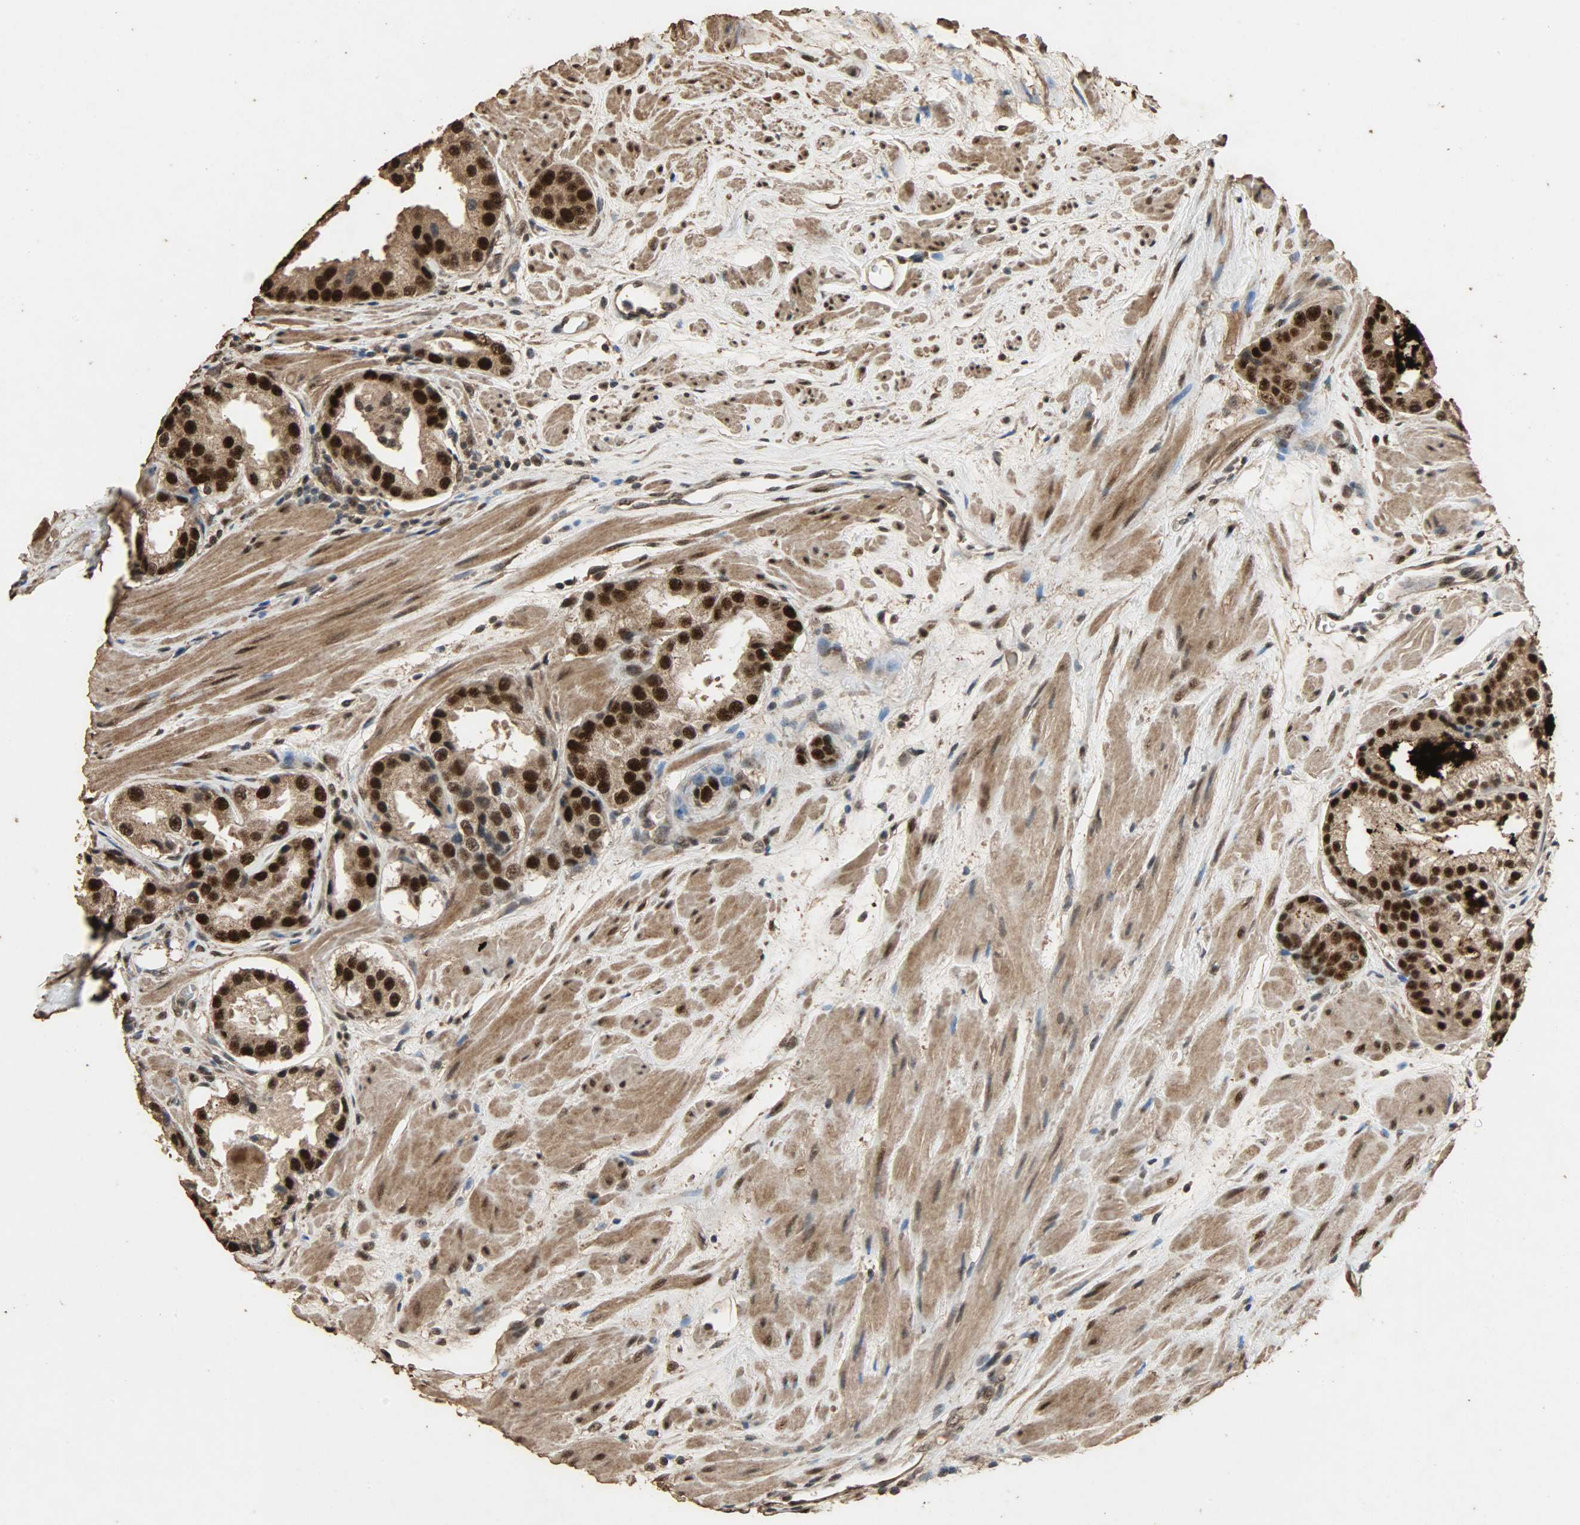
{"staining": {"intensity": "strong", "quantity": ">75%", "location": "cytoplasmic/membranous,nuclear"}, "tissue": "prostate cancer", "cell_type": "Tumor cells", "image_type": "cancer", "snomed": [{"axis": "morphology", "description": "Adenocarcinoma, Medium grade"}, {"axis": "topography", "description": "Prostate"}], "caption": "Strong cytoplasmic/membranous and nuclear staining for a protein is identified in approximately >75% of tumor cells of prostate cancer (medium-grade adenocarcinoma) using IHC.", "gene": "CCNT2", "patient": {"sex": "male", "age": 60}}